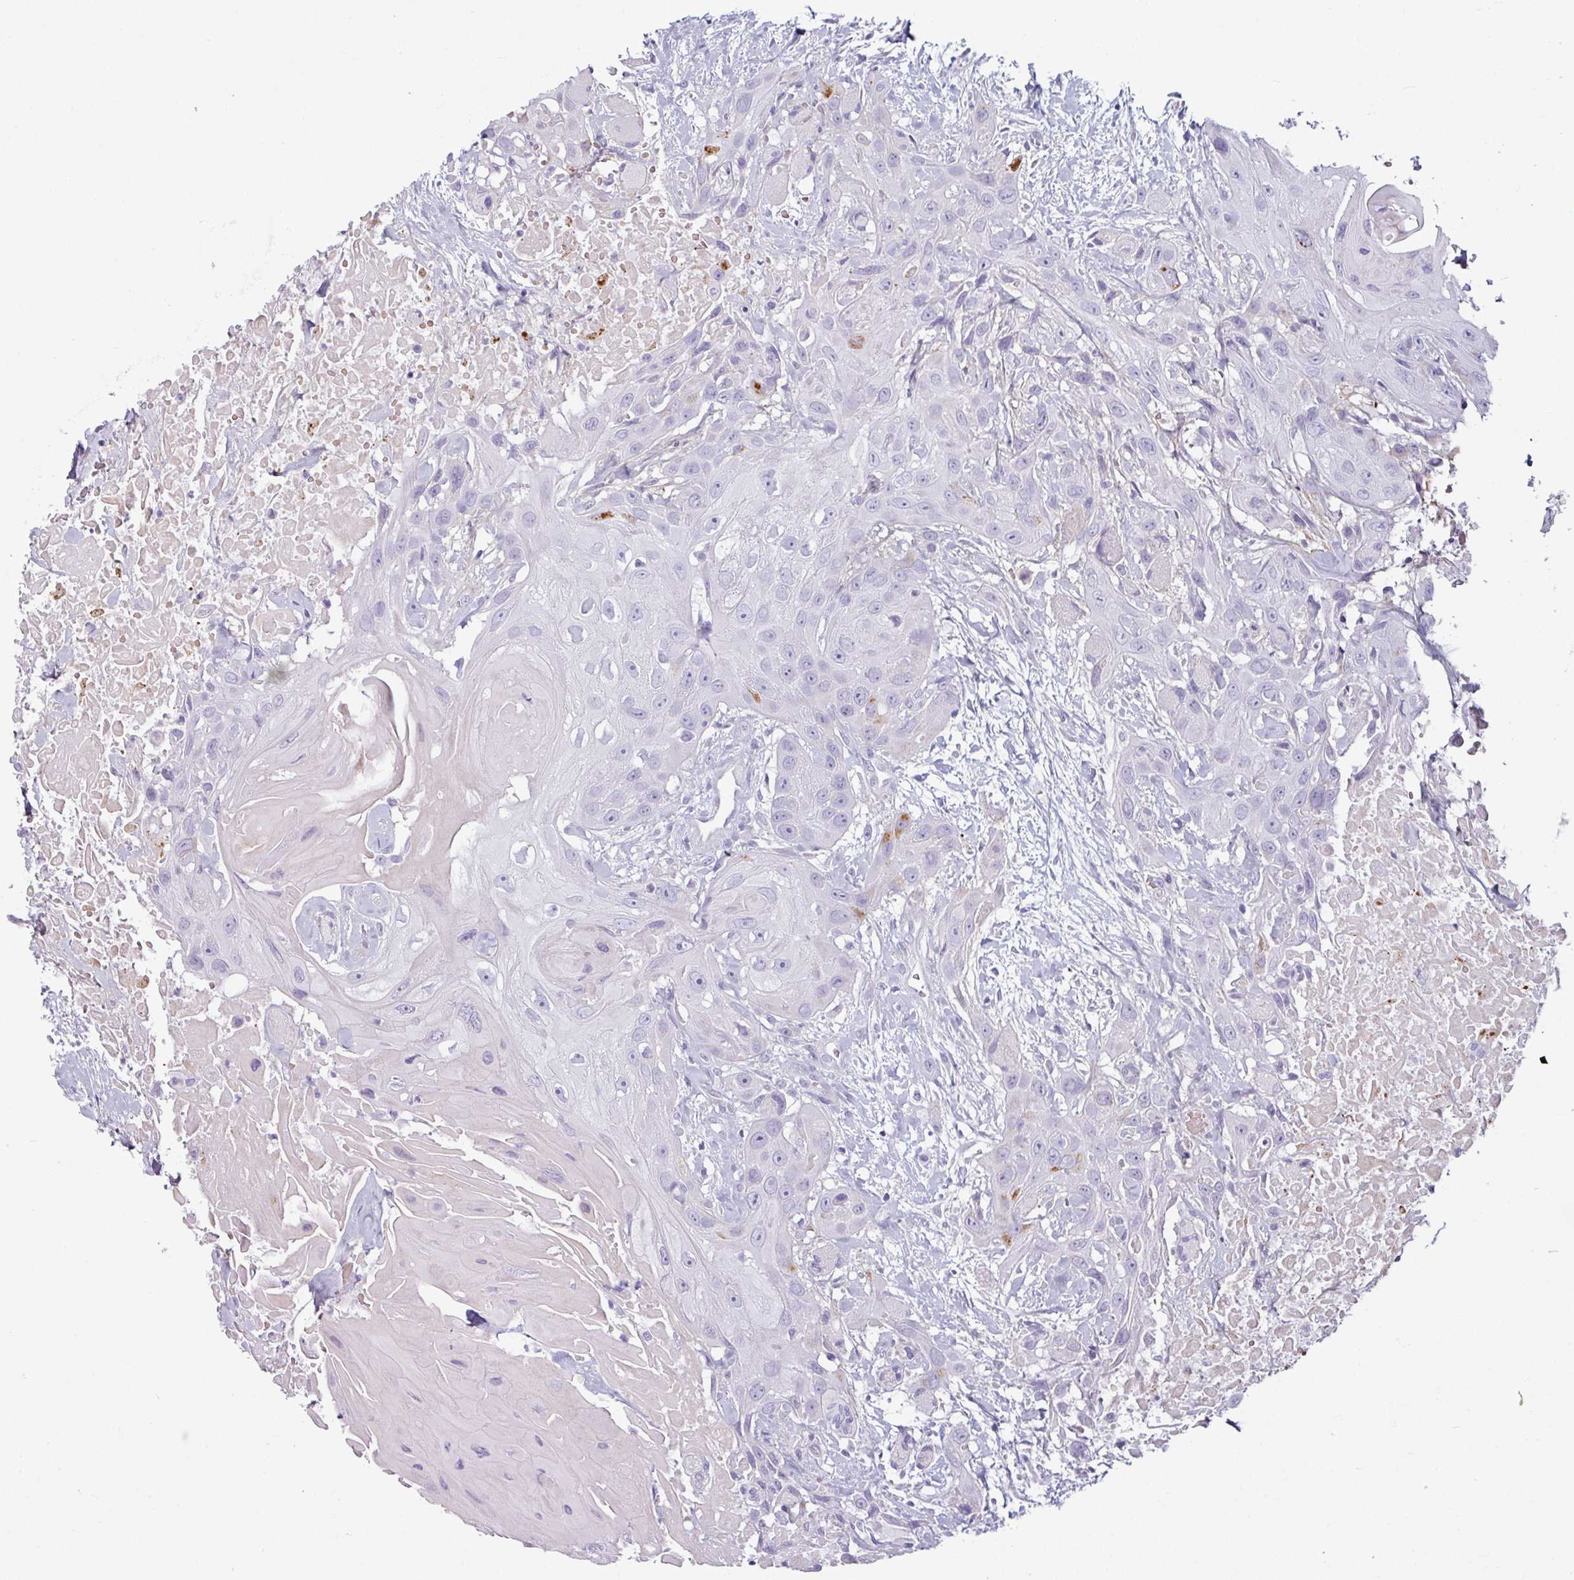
{"staining": {"intensity": "moderate", "quantity": "<25%", "location": "cytoplasmic/membranous"}, "tissue": "head and neck cancer", "cell_type": "Tumor cells", "image_type": "cancer", "snomed": [{"axis": "morphology", "description": "Squamous cell carcinoma, NOS"}, {"axis": "topography", "description": "Head-Neck"}], "caption": "A micrograph of human head and neck cancer (squamous cell carcinoma) stained for a protein shows moderate cytoplasmic/membranous brown staining in tumor cells.", "gene": "CLCA1", "patient": {"sex": "male", "age": 81}}